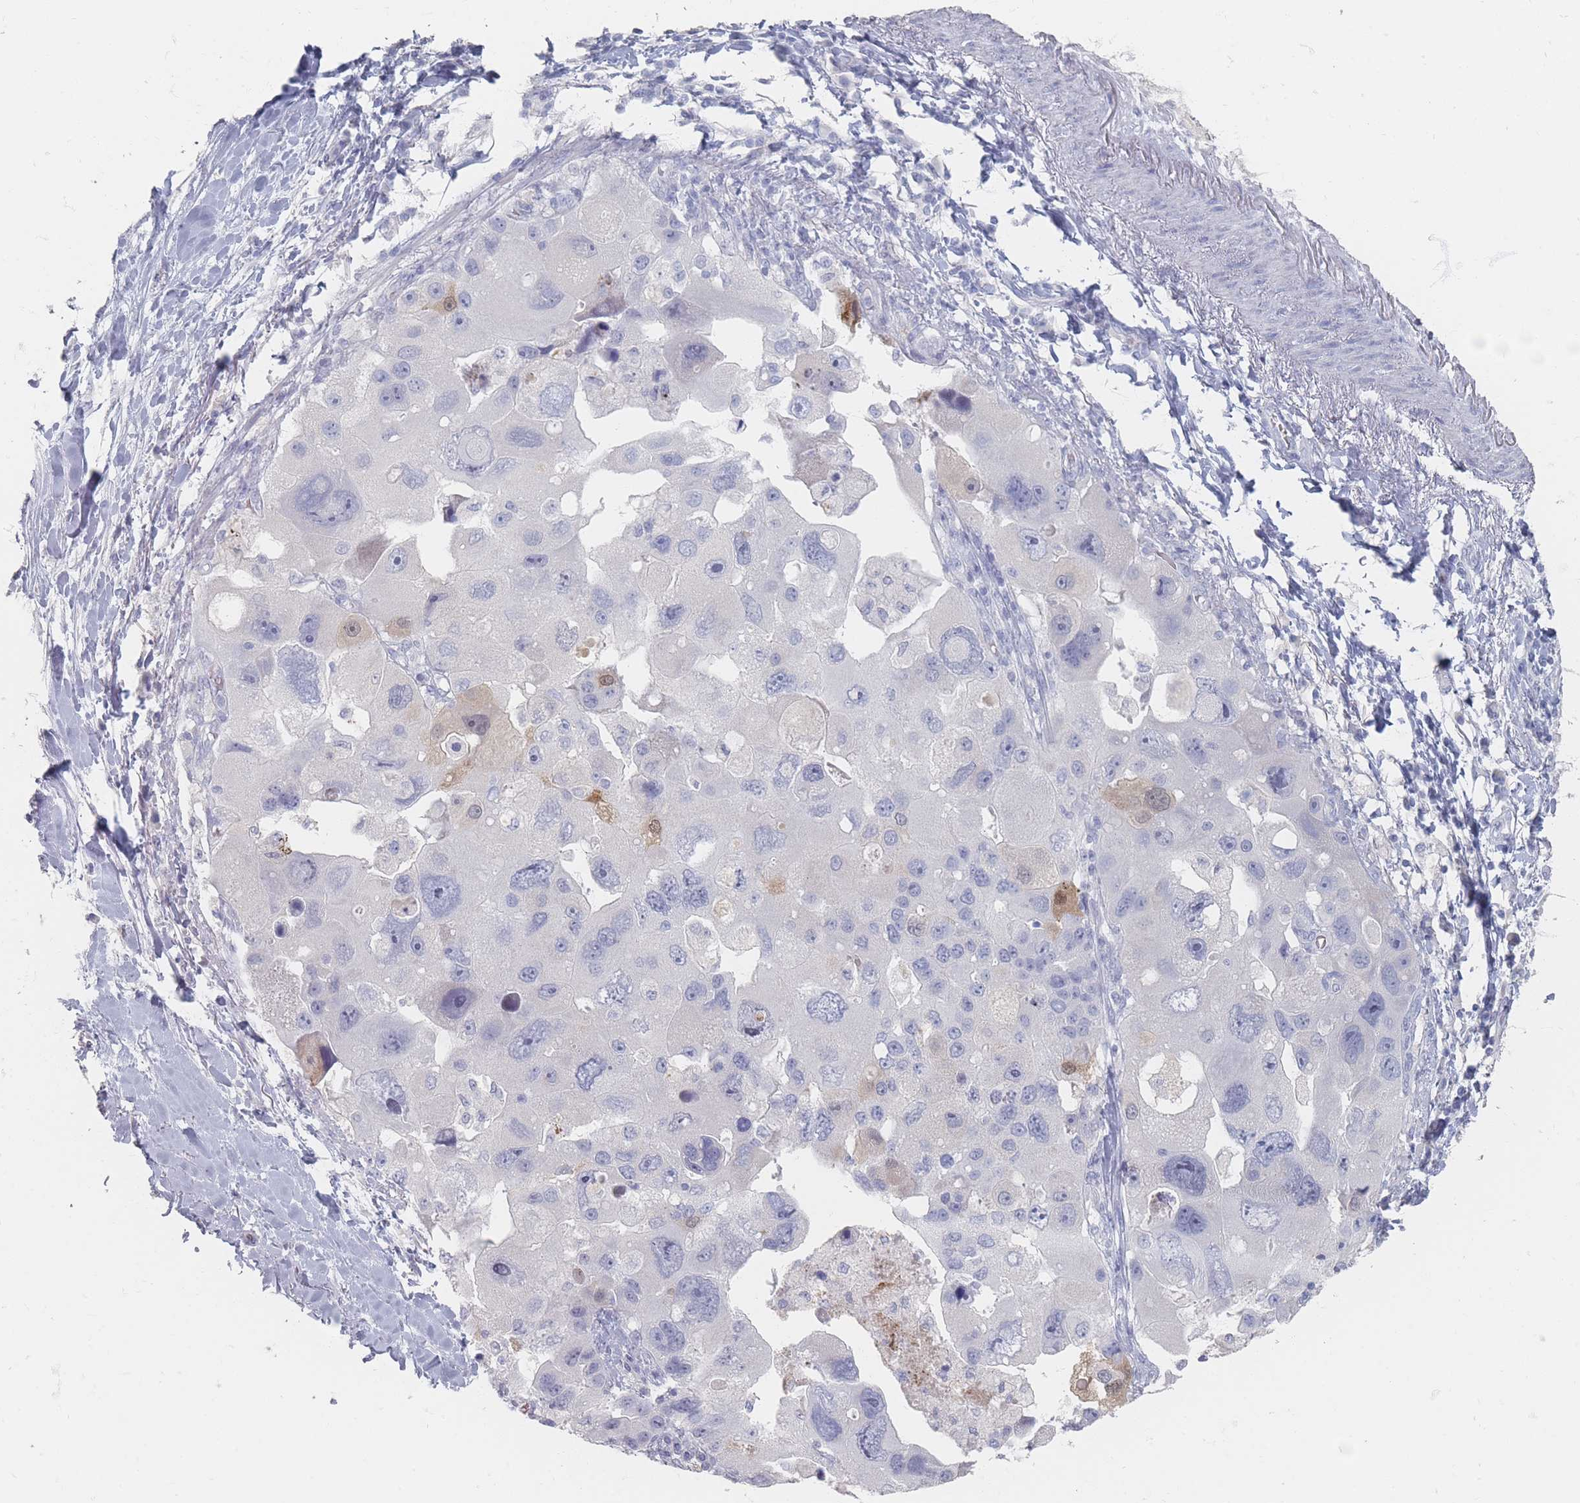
{"staining": {"intensity": "moderate", "quantity": "<25%", "location": "cytoplasmic/membranous,nuclear"}, "tissue": "lung cancer", "cell_type": "Tumor cells", "image_type": "cancer", "snomed": [{"axis": "morphology", "description": "Adenocarcinoma, NOS"}, {"axis": "topography", "description": "Lung"}], "caption": "Lung cancer (adenocarcinoma) stained with a brown dye demonstrates moderate cytoplasmic/membranous and nuclear positive staining in approximately <25% of tumor cells.", "gene": "HELZ2", "patient": {"sex": "female", "age": 54}}